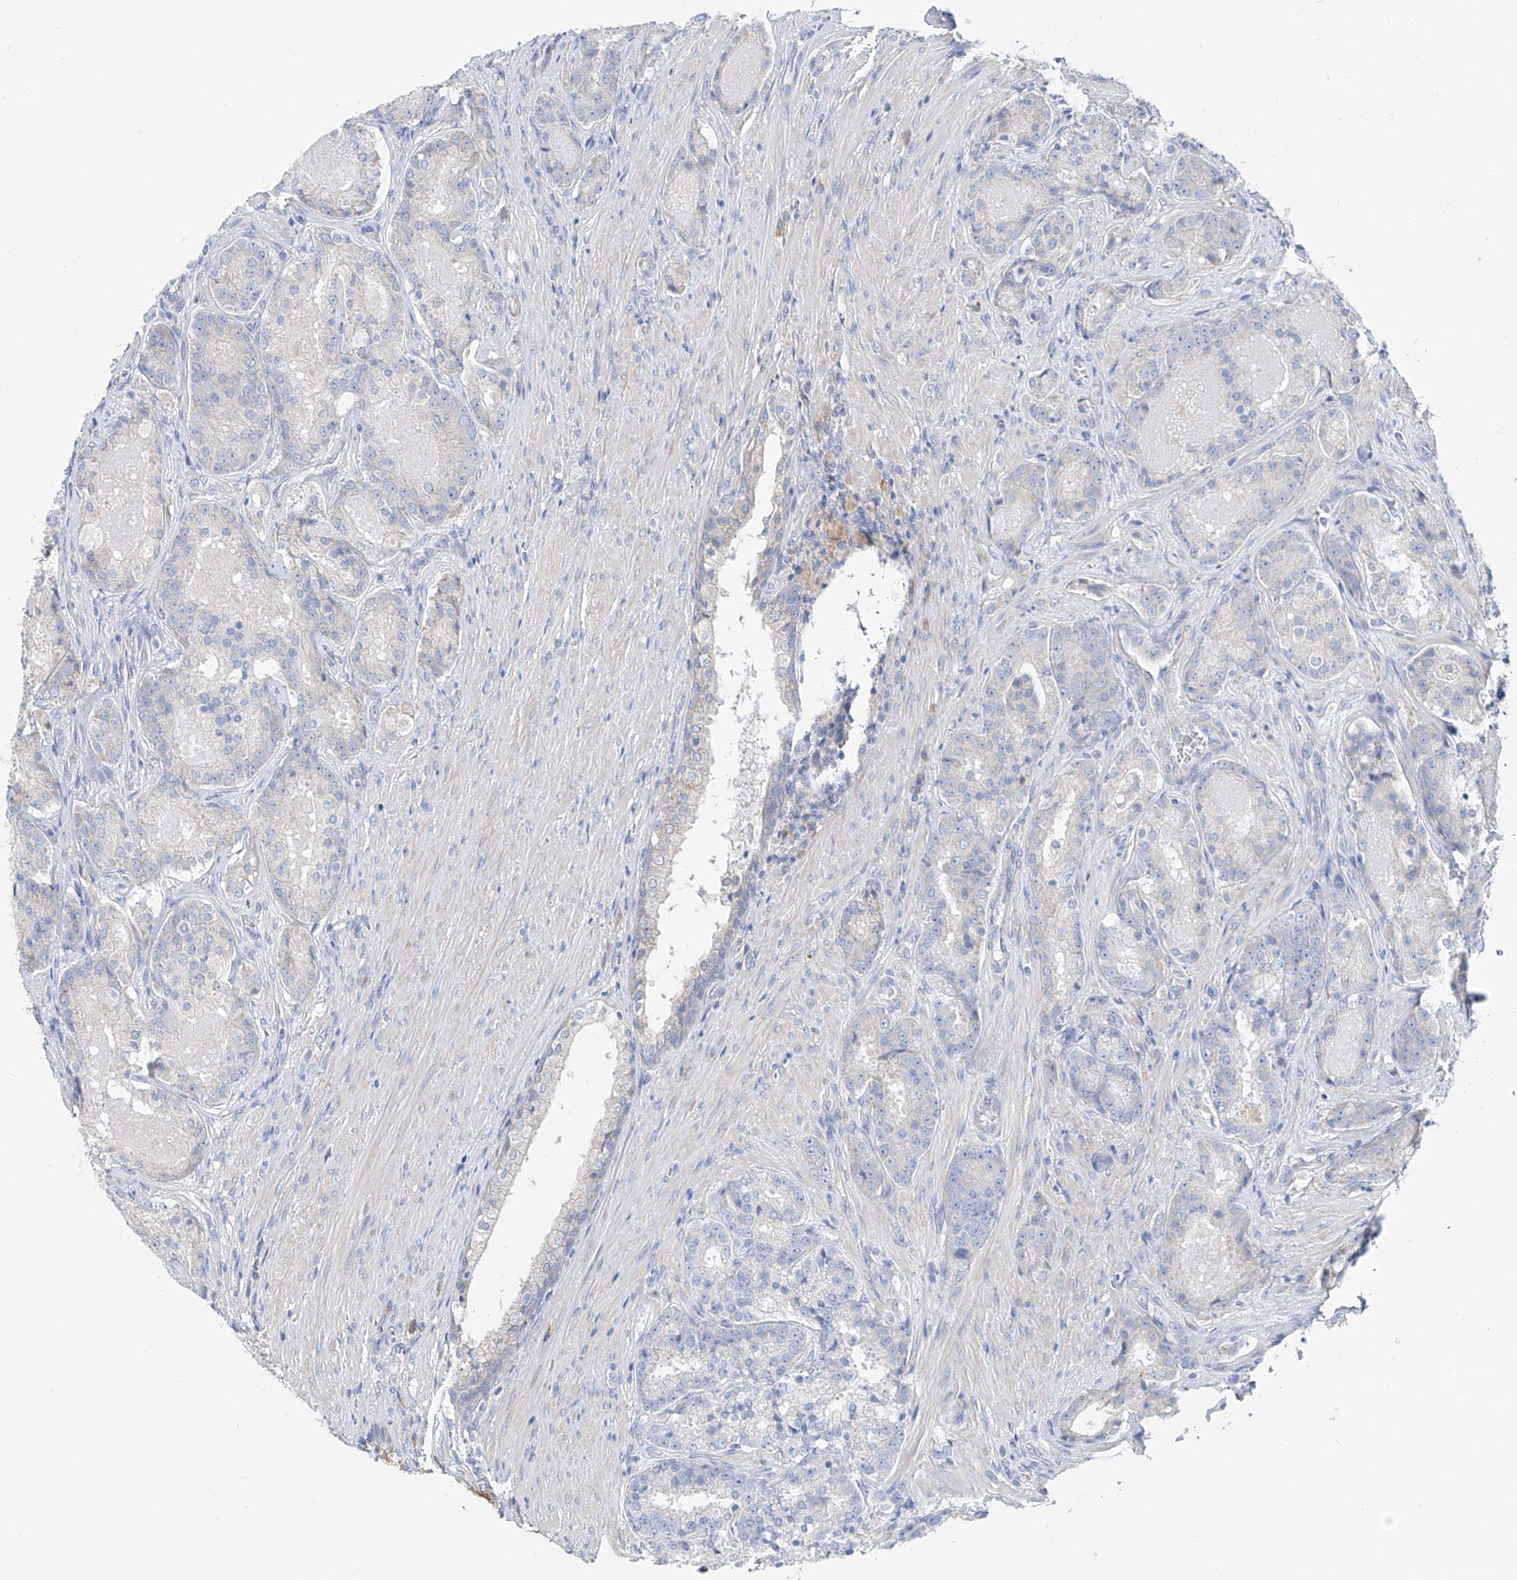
{"staining": {"intensity": "negative", "quantity": "none", "location": "none"}, "tissue": "prostate cancer", "cell_type": "Tumor cells", "image_type": "cancer", "snomed": [{"axis": "morphology", "description": "Adenocarcinoma, High grade"}, {"axis": "topography", "description": "Prostate"}], "caption": "The histopathology image displays no significant staining in tumor cells of prostate cancer.", "gene": "UFL1", "patient": {"sex": "male", "age": 60}}